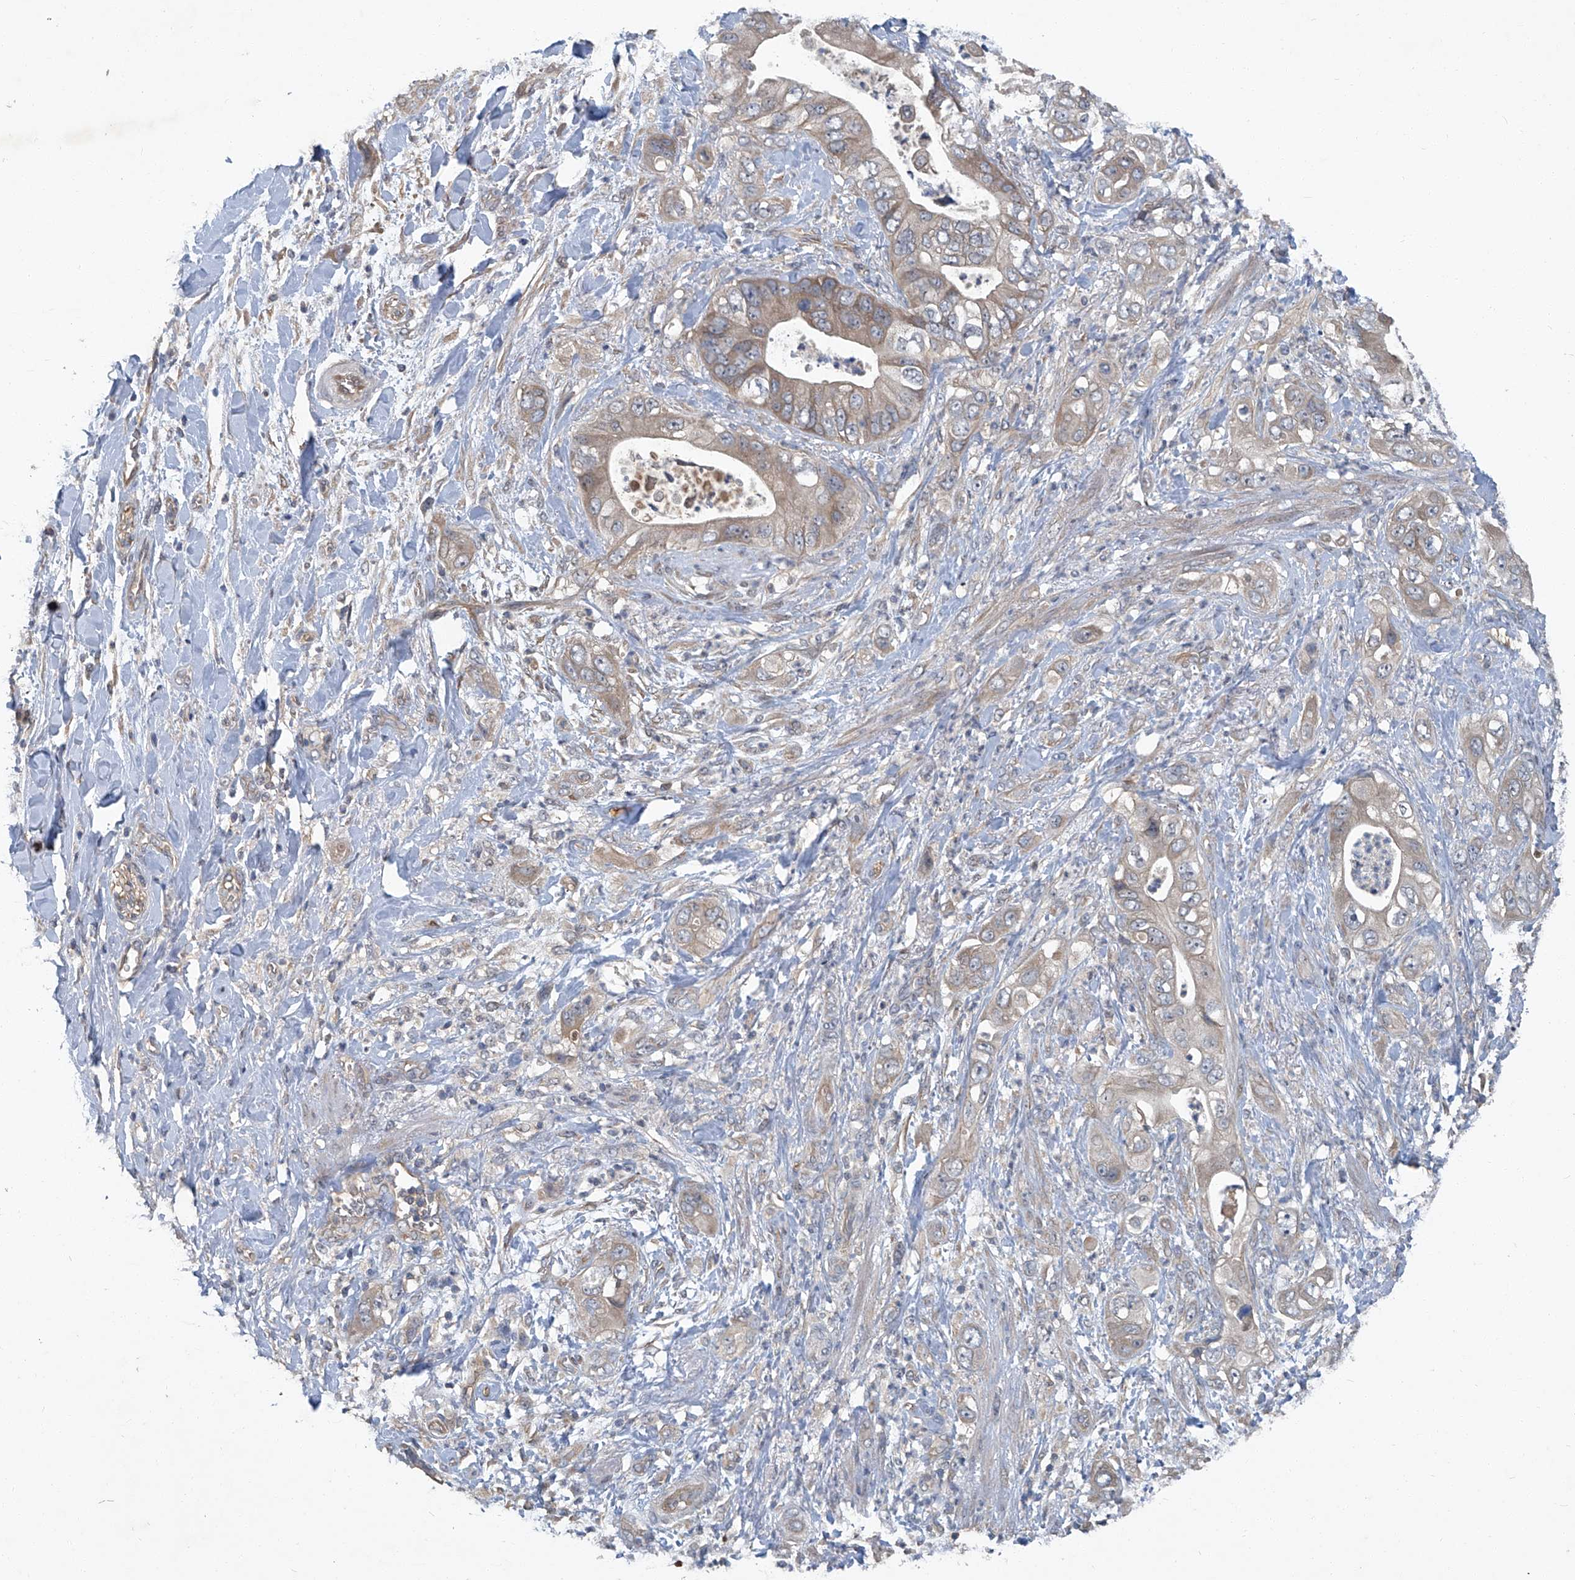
{"staining": {"intensity": "weak", "quantity": "25%-75%", "location": "cytoplasmic/membranous"}, "tissue": "pancreatic cancer", "cell_type": "Tumor cells", "image_type": "cancer", "snomed": [{"axis": "morphology", "description": "Adenocarcinoma, NOS"}, {"axis": "topography", "description": "Pancreas"}], "caption": "Pancreatic cancer stained with a protein marker exhibits weak staining in tumor cells.", "gene": "ANKRD34A", "patient": {"sex": "female", "age": 78}}